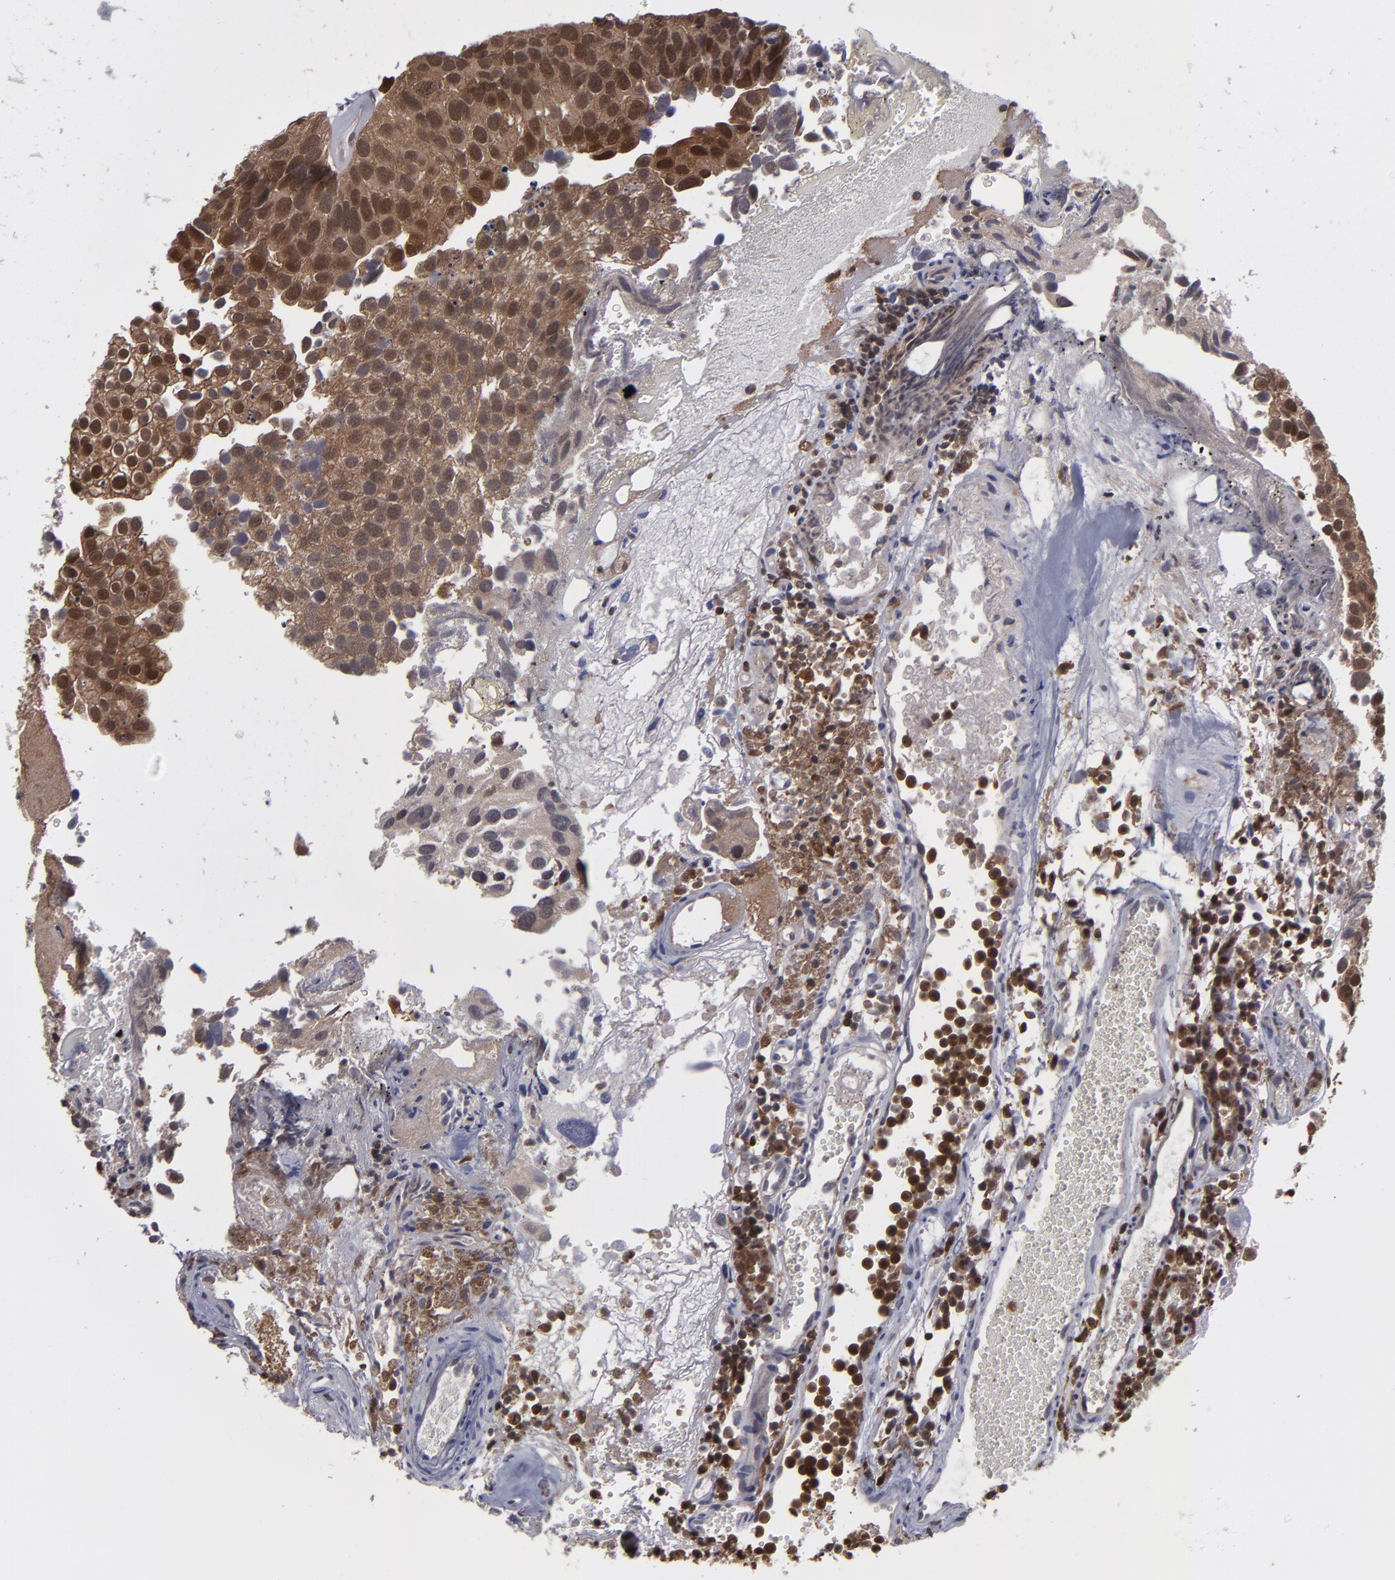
{"staining": {"intensity": "moderate", "quantity": ">75%", "location": "cytoplasmic/membranous,nuclear"}, "tissue": "urothelial cancer", "cell_type": "Tumor cells", "image_type": "cancer", "snomed": [{"axis": "morphology", "description": "Urothelial carcinoma, High grade"}, {"axis": "topography", "description": "Urinary bladder"}], "caption": "Tumor cells demonstrate moderate cytoplasmic/membranous and nuclear positivity in approximately >75% of cells in urothelial carcinoma (high-grade). (Stains: DAB (3,3'-diaminobenzidine) in brown, nuclei in blue, Microscopy: brightfield microscopy at high magnification).", "gene": "GRB2", "patient": {"sex": "male", "age": 72}}